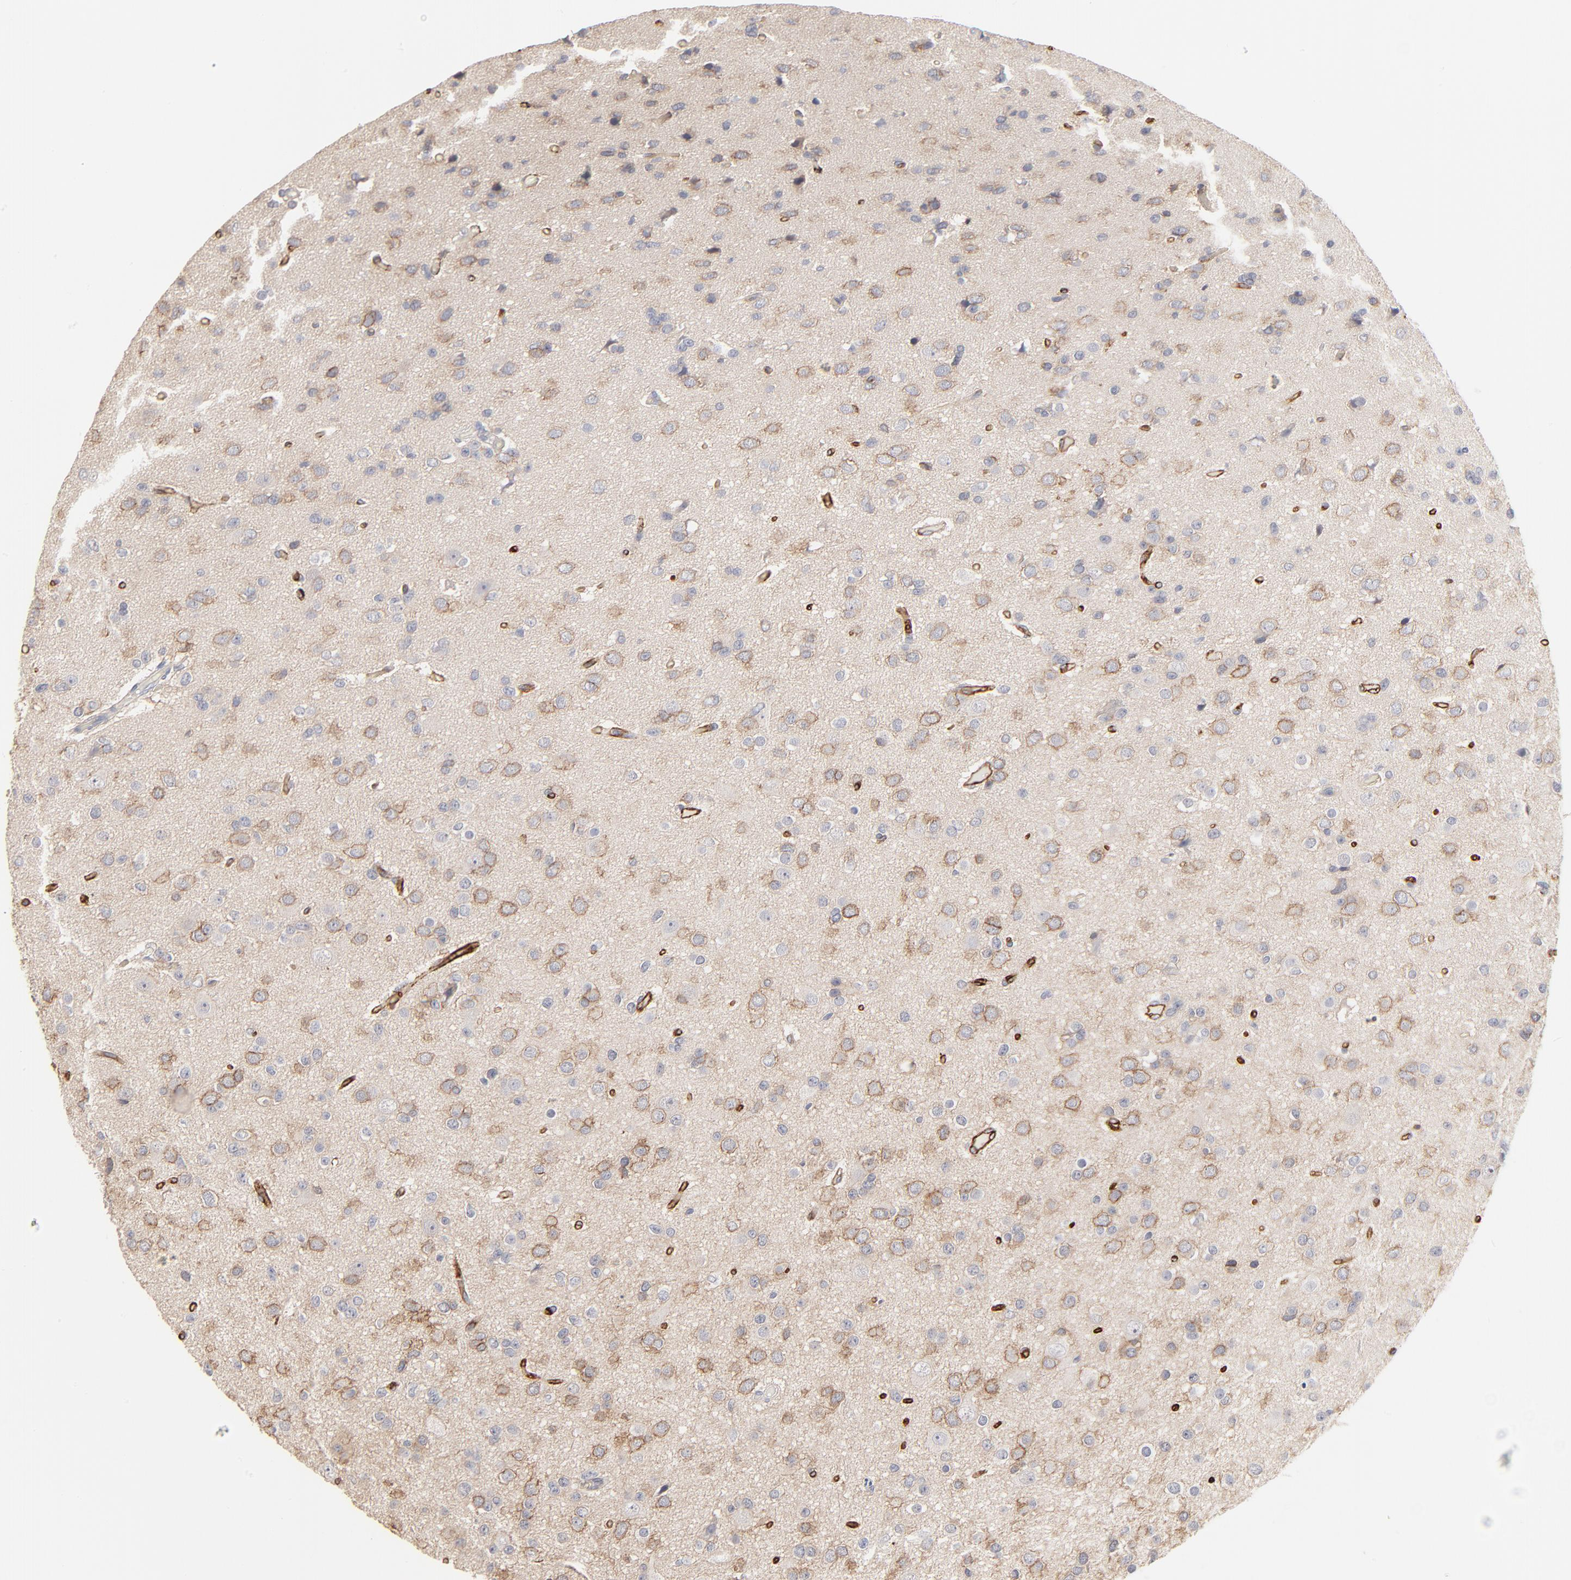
{"staining": {"intensity": "moderate", "quantity": "25%-75%", "location": "cytoplasmic/membranous"}, "tissue": "glioma", "cell_type": "Tumor cells", "image_type": "cancer", "snomed": [{"axis": "morphology", "description": "Glioma, malignant, Low grade"}, {"axis": "topography", "description": "Brain"}], "caption": "Moderate cytoplasmic/membranous protein expression is identified in approximately 25%-75% of tumor cells in malignant glioma (low-grade). (Brightfield microscopy of DAB IHC at high magnification).", "gene": "SLC16A1", "patient": {"sex": "male", "age": 42}}